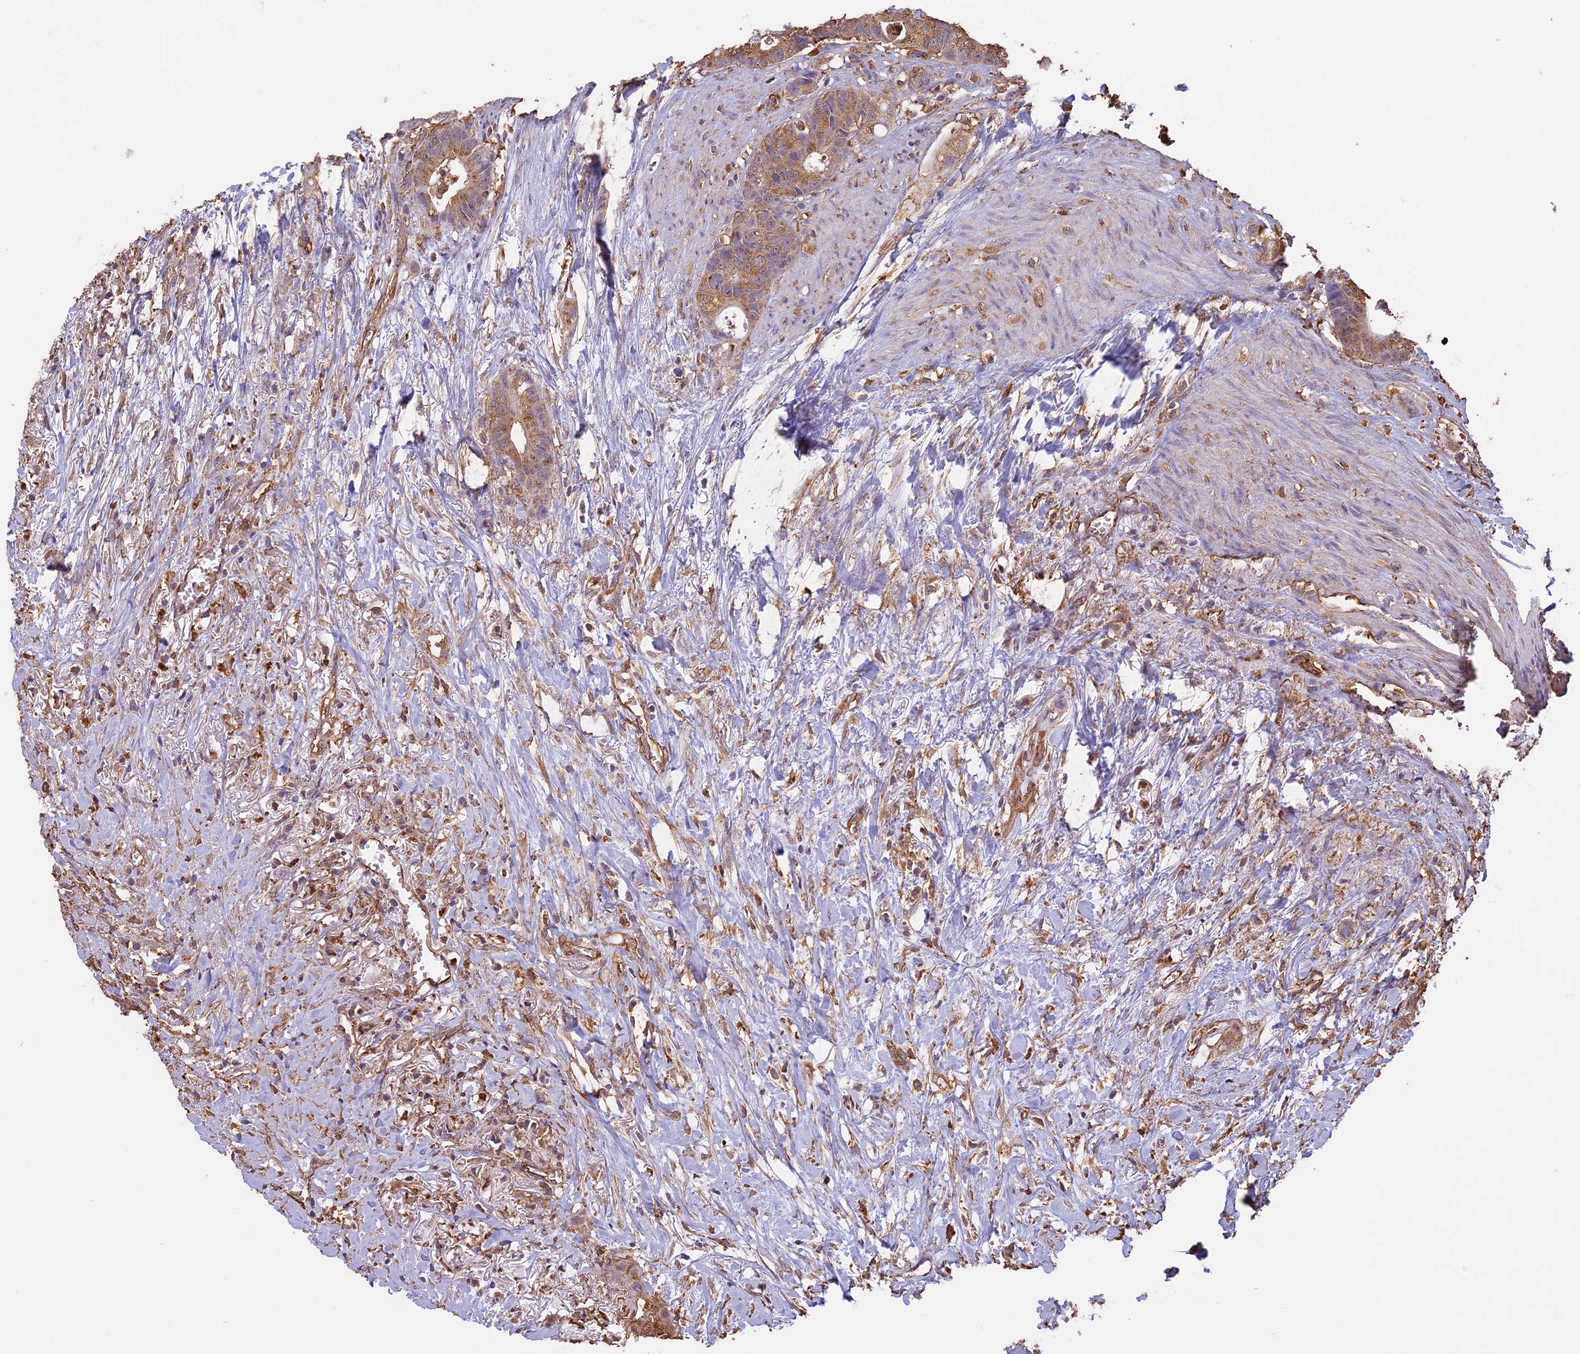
{"staining": {"intensity": "moderate", "quantity": ">75%", "location": "cytoplasmic/membranous"}, "tissue": "colorectal cancer", "cell_type": "Tumor cells", "image_type": "cancer", "snomed": [{"axis": "morphology", "description": "Adenocarcinoma, NOS"}, {"axis": "topography", "description": "Colon"}], "caption": "Tumor cells exhibit moderate cytoplasmic/membranous staining in about >75% of cells in colorectal adenocarcinoma.", "gene": "ARHGAP19", "patient": {"sex": "female", "age": 57}}